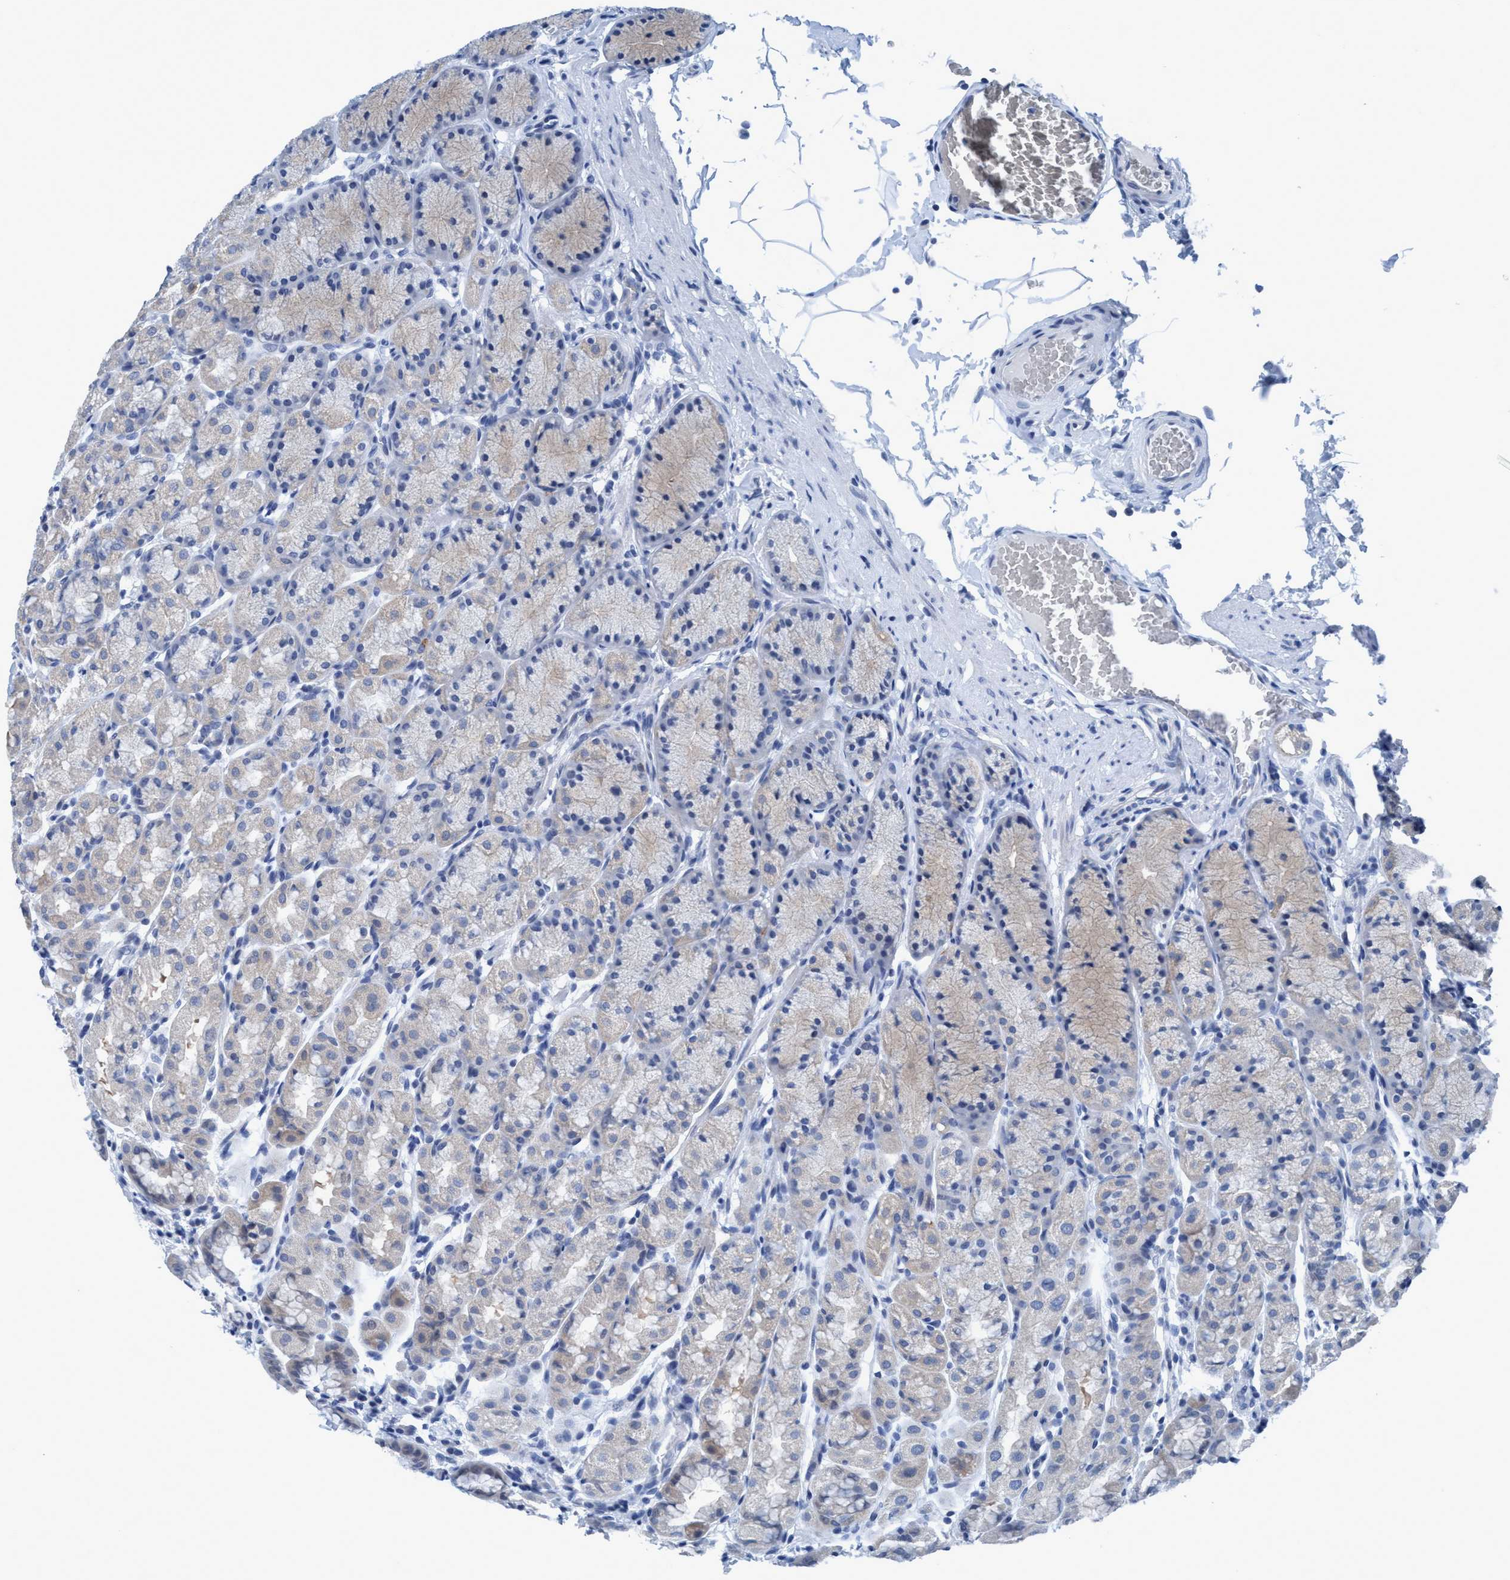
{"staining": {"intensity": "negative", "quantity": "none", "location": "none"}, "tissue": "stomach", "cell_type": "Glandular cells", "image_type": "normal", "snomed": [{"axis": "morphology", "description": "Normal tissue, NOS"}, {"axis": "topography", "description": "Stomach"}], "caption": "Photomicrograph shows no significant protein expression in glandular cells of normal stomach.", "gene": "DNAI1", "patient": {"sex": "male", "age": 42}}